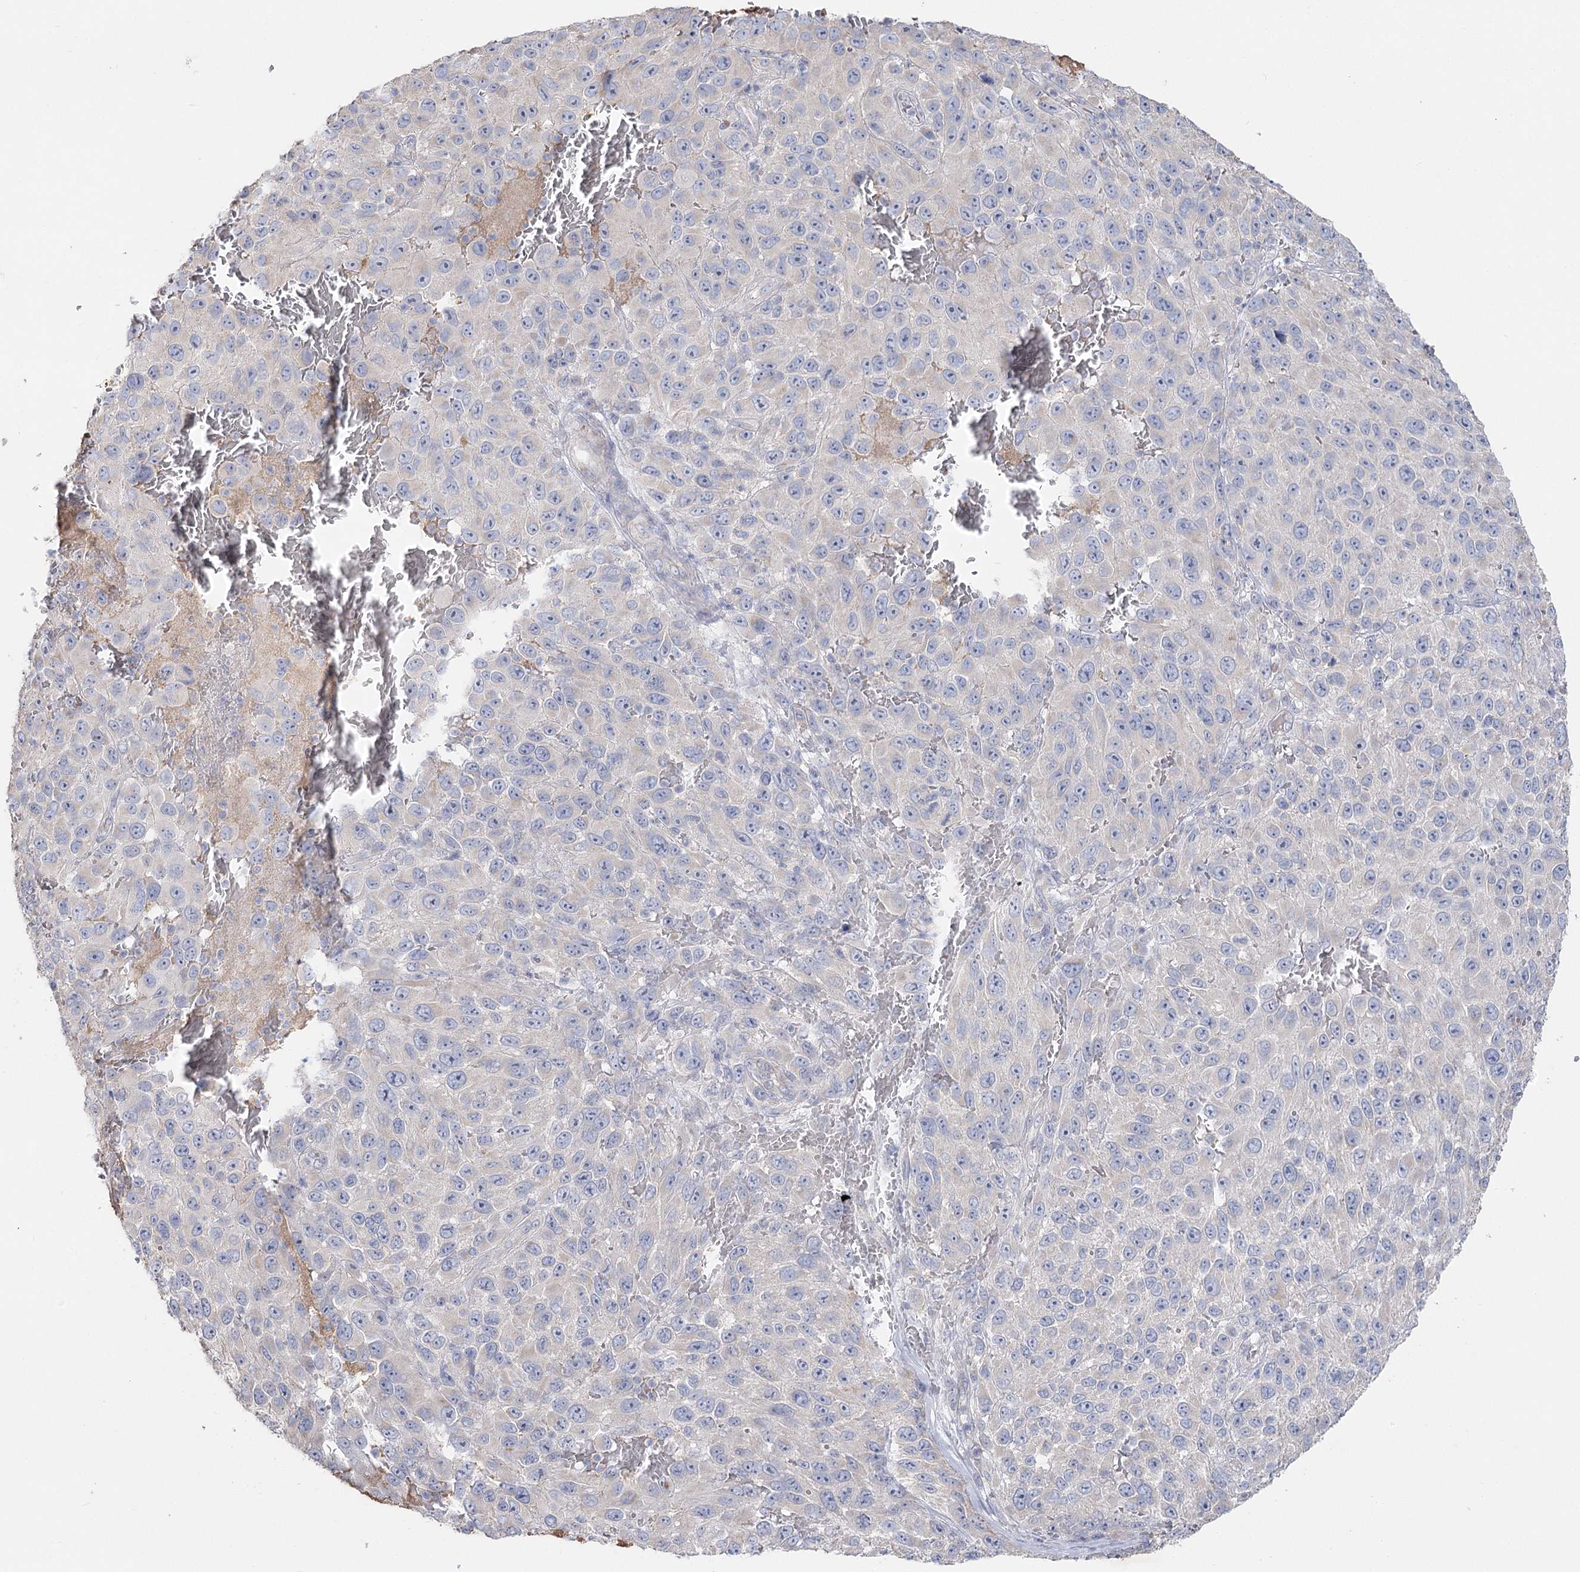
{"staining": {"intensity": "negative", "quantity": "none", "location": "none"}, "tissue": "melanoma", "cell_type": "Tumor cells", "image_type": "cancer", "snomed": [{"axis": "morphology", "description": "Malignant melanoma, NOS"}, {"axis": "topography", "description": "Skin"}], "caption": "Tumor cells are negative for brown protein staining in melanoma.", "gene": "TMEM187", "patient": {"sex": "female", "age": 96}}